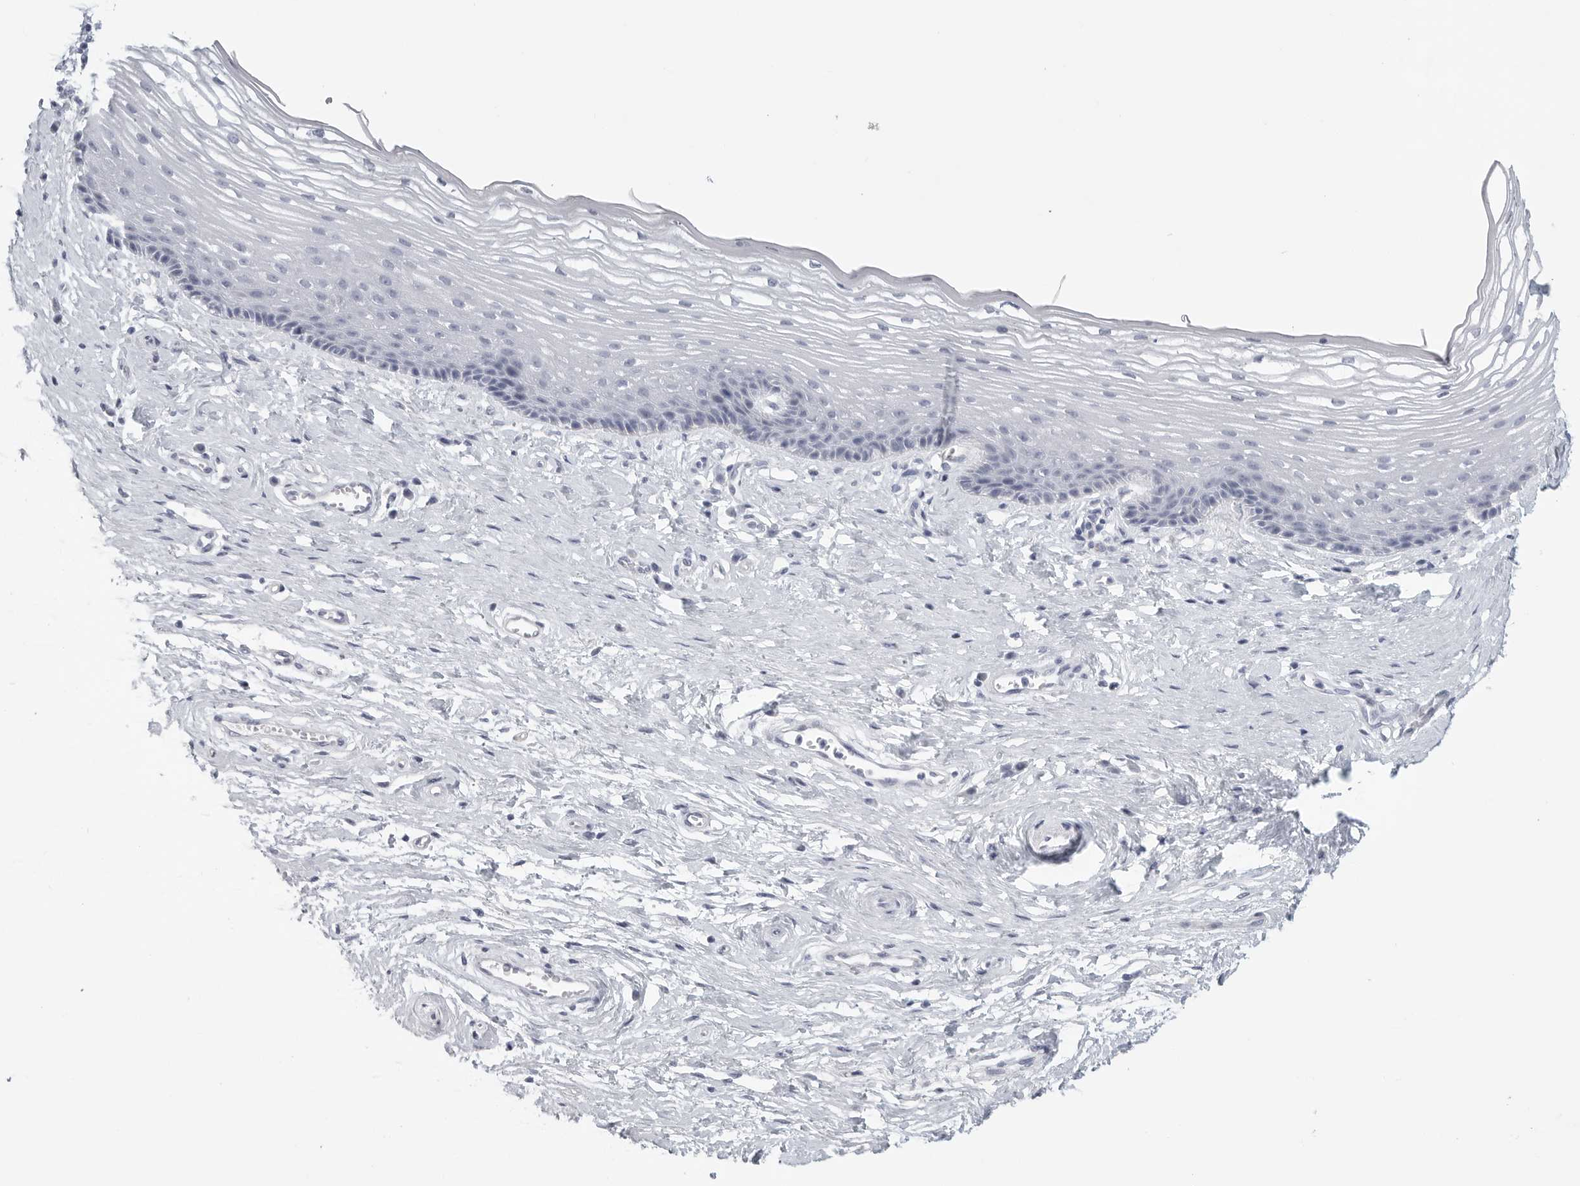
{"staining": {"intensity": "negative", "quantity": "none", "location": "none"}, "tissue": "vagina", "cell_type": "Squamous epithelial cells", "image_type": "normal", "snomed": [{"axis": "morphology", "description": "Normal tissue, NOS"}, {"axis": "topography", "description": "Vagina"}], "caption": "Immunohistochemistry (IHC) image of unremarkable human vagina stained for a protein (brown), which reveals no staining in squamous epithelial cells.", "gene": "TNR", "patient": {"sex": "female", "age": 46}}